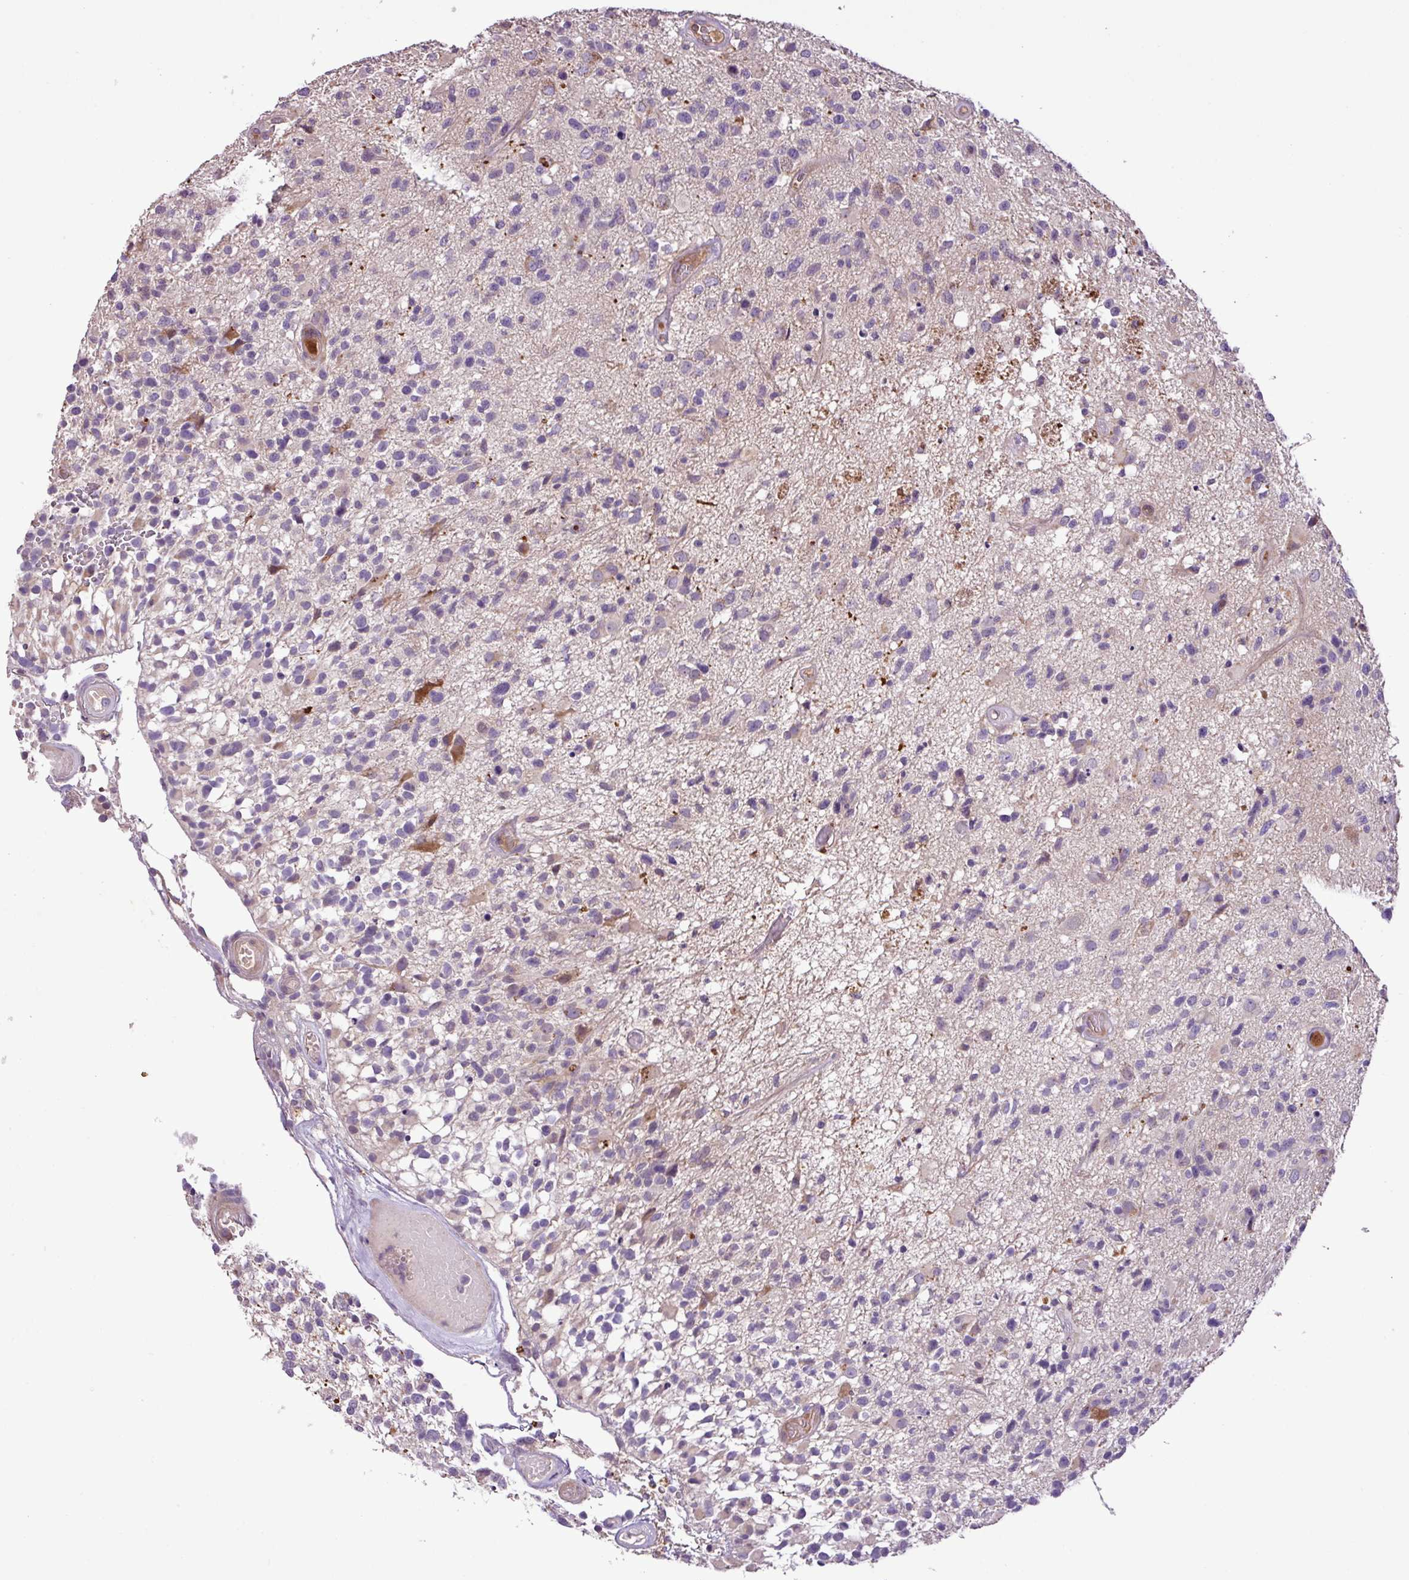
{"staining": {"intensity": "moderate", "quantity": "<25%", "location": "cytoplasmic/membranous"}, "tissue": "glioma", "cell_type": "Tumor cells", "image_type": "cancer", "snomed": [{"axis": "morphology", "description": "Glioma, malignant, High grade"}, {"axis": "morphology", "description": "Glioblastoma, NOS"}, {"axis": "topography", "description": "Brain"}], "caption": "A histopathology image of glioma stained for a protein displays moderate cytoplasmic/membranous brown staining in tumor cells. (DAB IHC, brown staining for protein, blue staining for nuclei).", "gene": "ZNF266", "patient": {"sex": "male", "age": 60}}